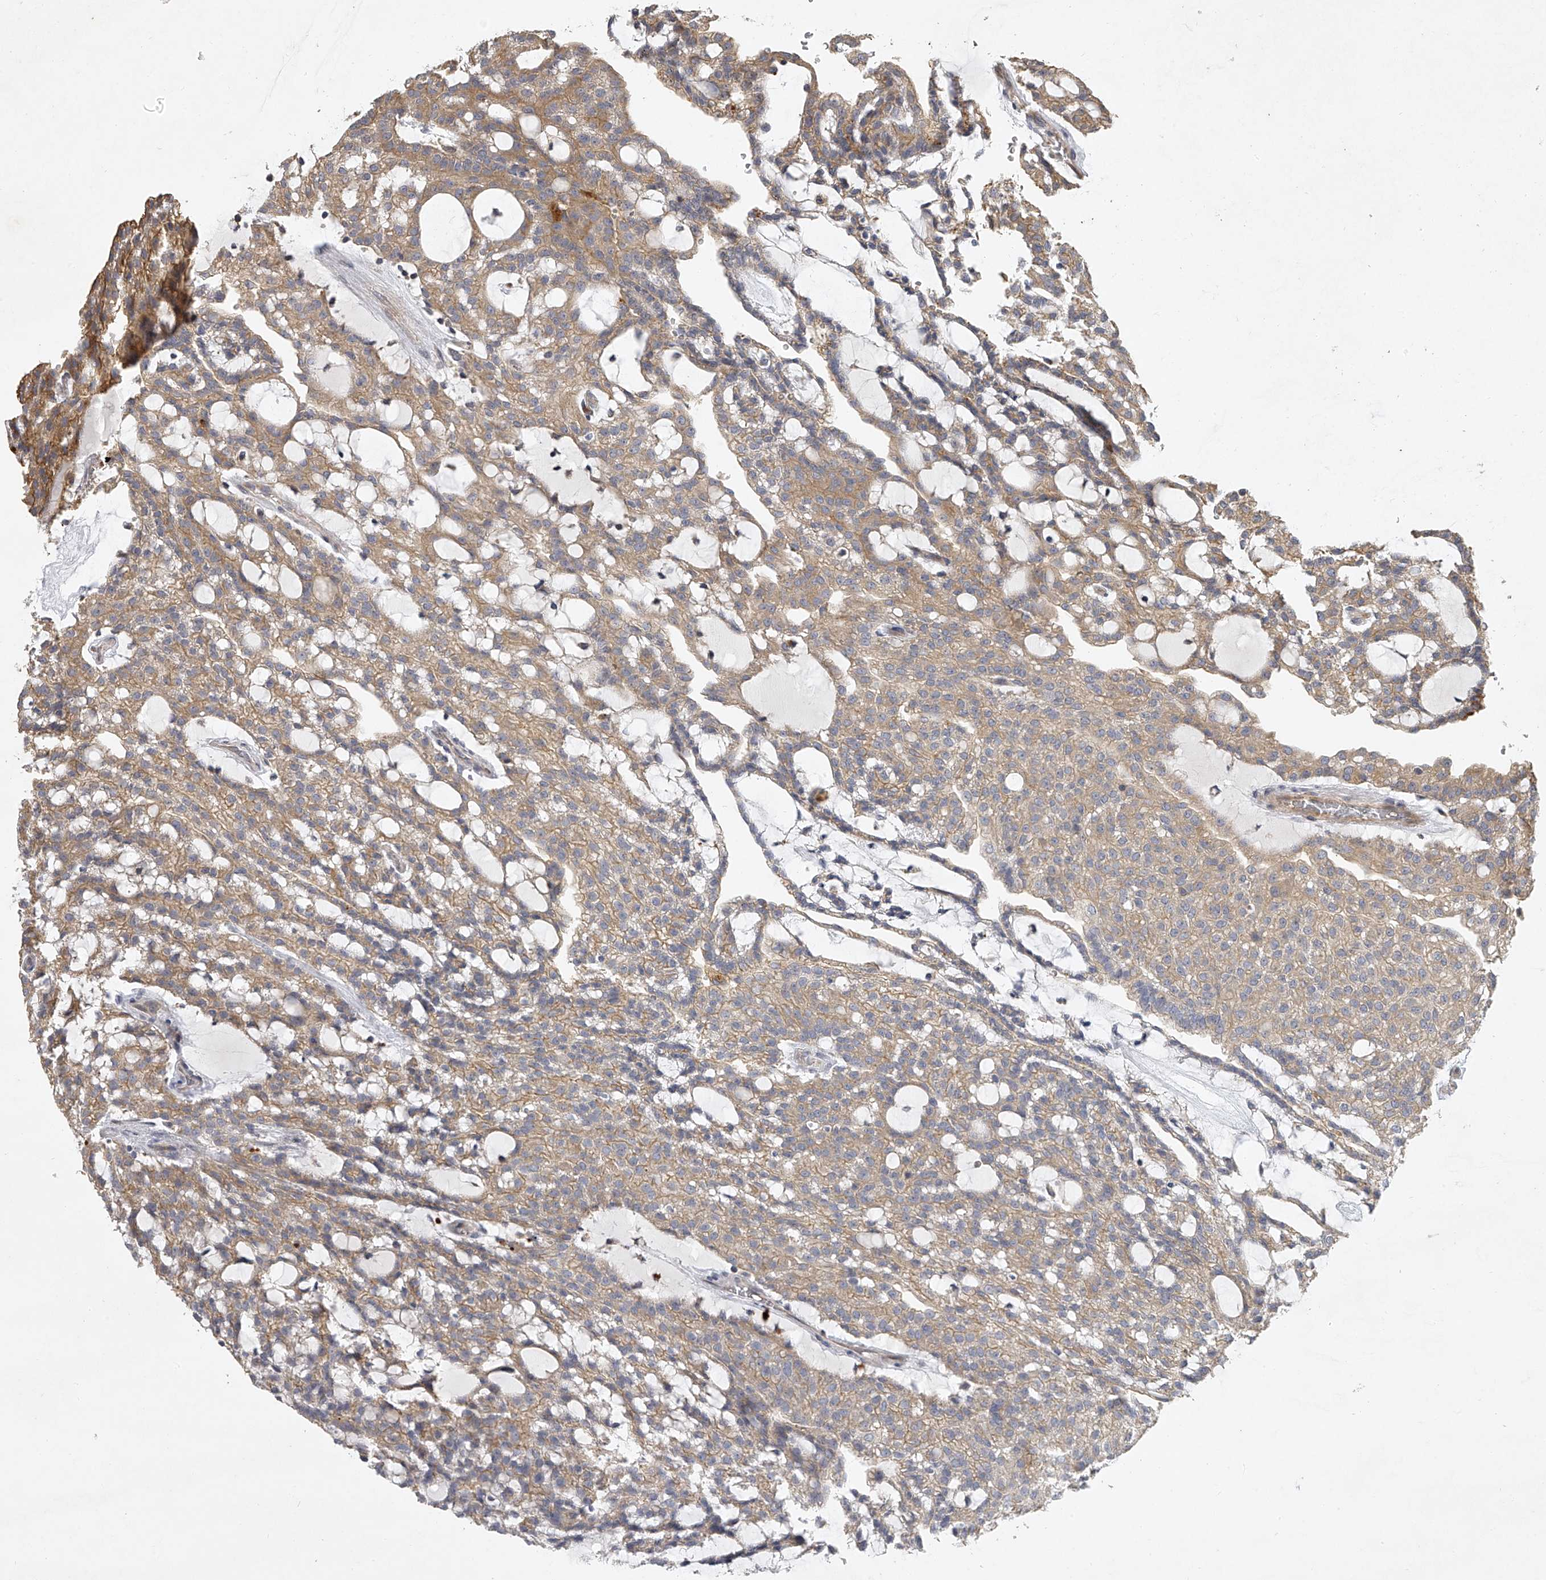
{"staining": {"intensity": "weak", "quantity": ">75%", "location": "cytoplasmic/membranous"}, "tissue": "renal cancer", "cell_type": "Tumor cells", "image_type": "cancer", "snomed": [{"axis": "morphology", "description": "Adenocarcinoma, NOS"}, {"axis": "topography", "description": "Kidney"}], "caption": "Approximately >75% of tumor cells in renal adenocarcinoma display weak cytoplasmic/membranous protein positivity as visualized by brown immunohistochemical staining.", "gene": "DOCK9", "patient": {"sex": "male", "age": 63}}